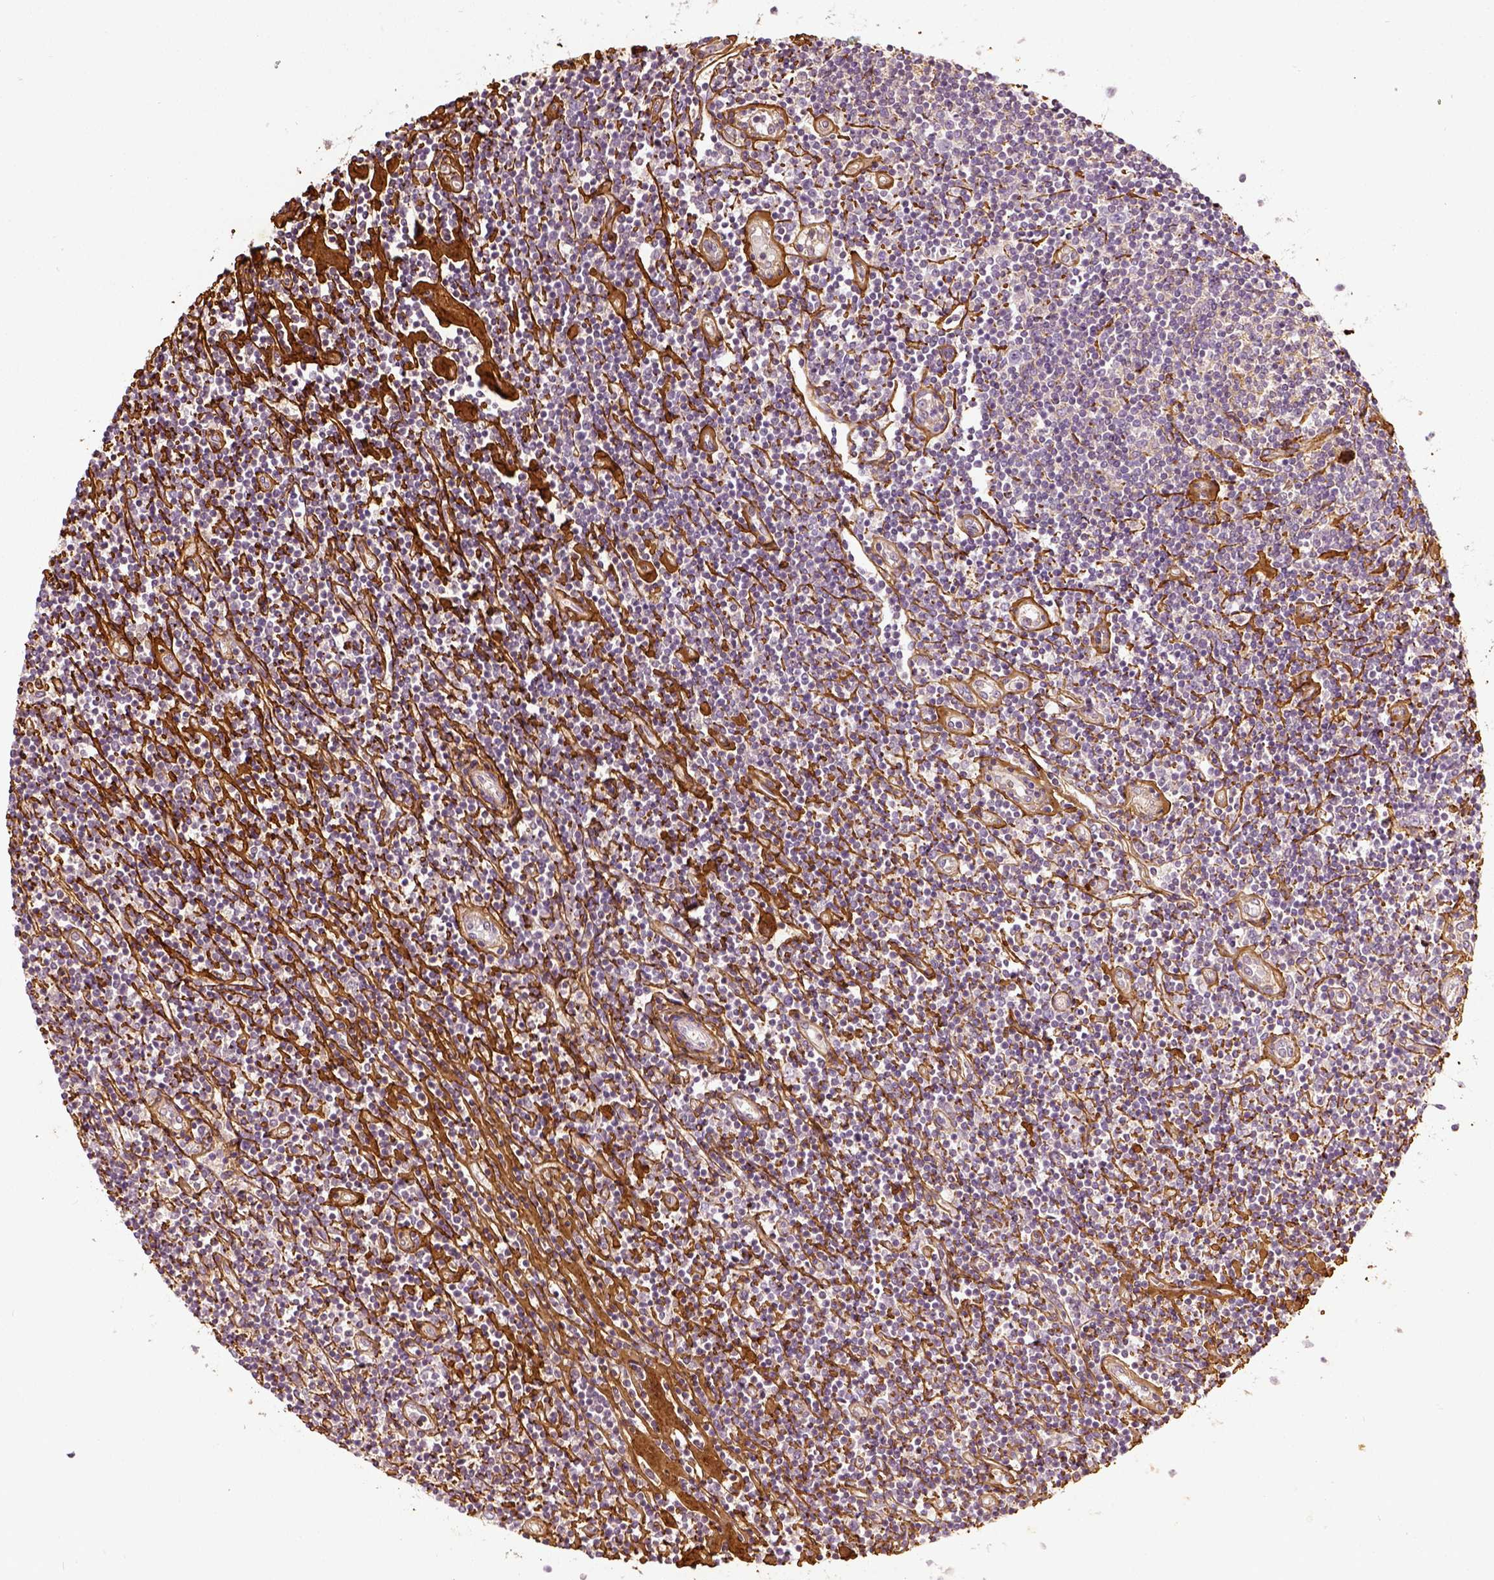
{"staining": {"intensity": "weak", "quantity": ">75%", "location": "cytoplasmic/membranous"}, "tissue": "lymphoma", "cell_type": "Tumor cells", "image_type": "cancer", "snomed": [{"axis": "morphology", "description": "Hodgkin's disease, NOS"}, {"axis": "topography", "description": "Lymph node"}], "caption": "Protein expression analysis of human lymphoma reveals weak cytoplasmic/membranous expression in approximately >75% of tumor cells. Immunohistochemistry stains the protein in brown and the nuclei are stained blue.", "gene": "COL6A2", "patient": {"sex": "male", "age": 40}}